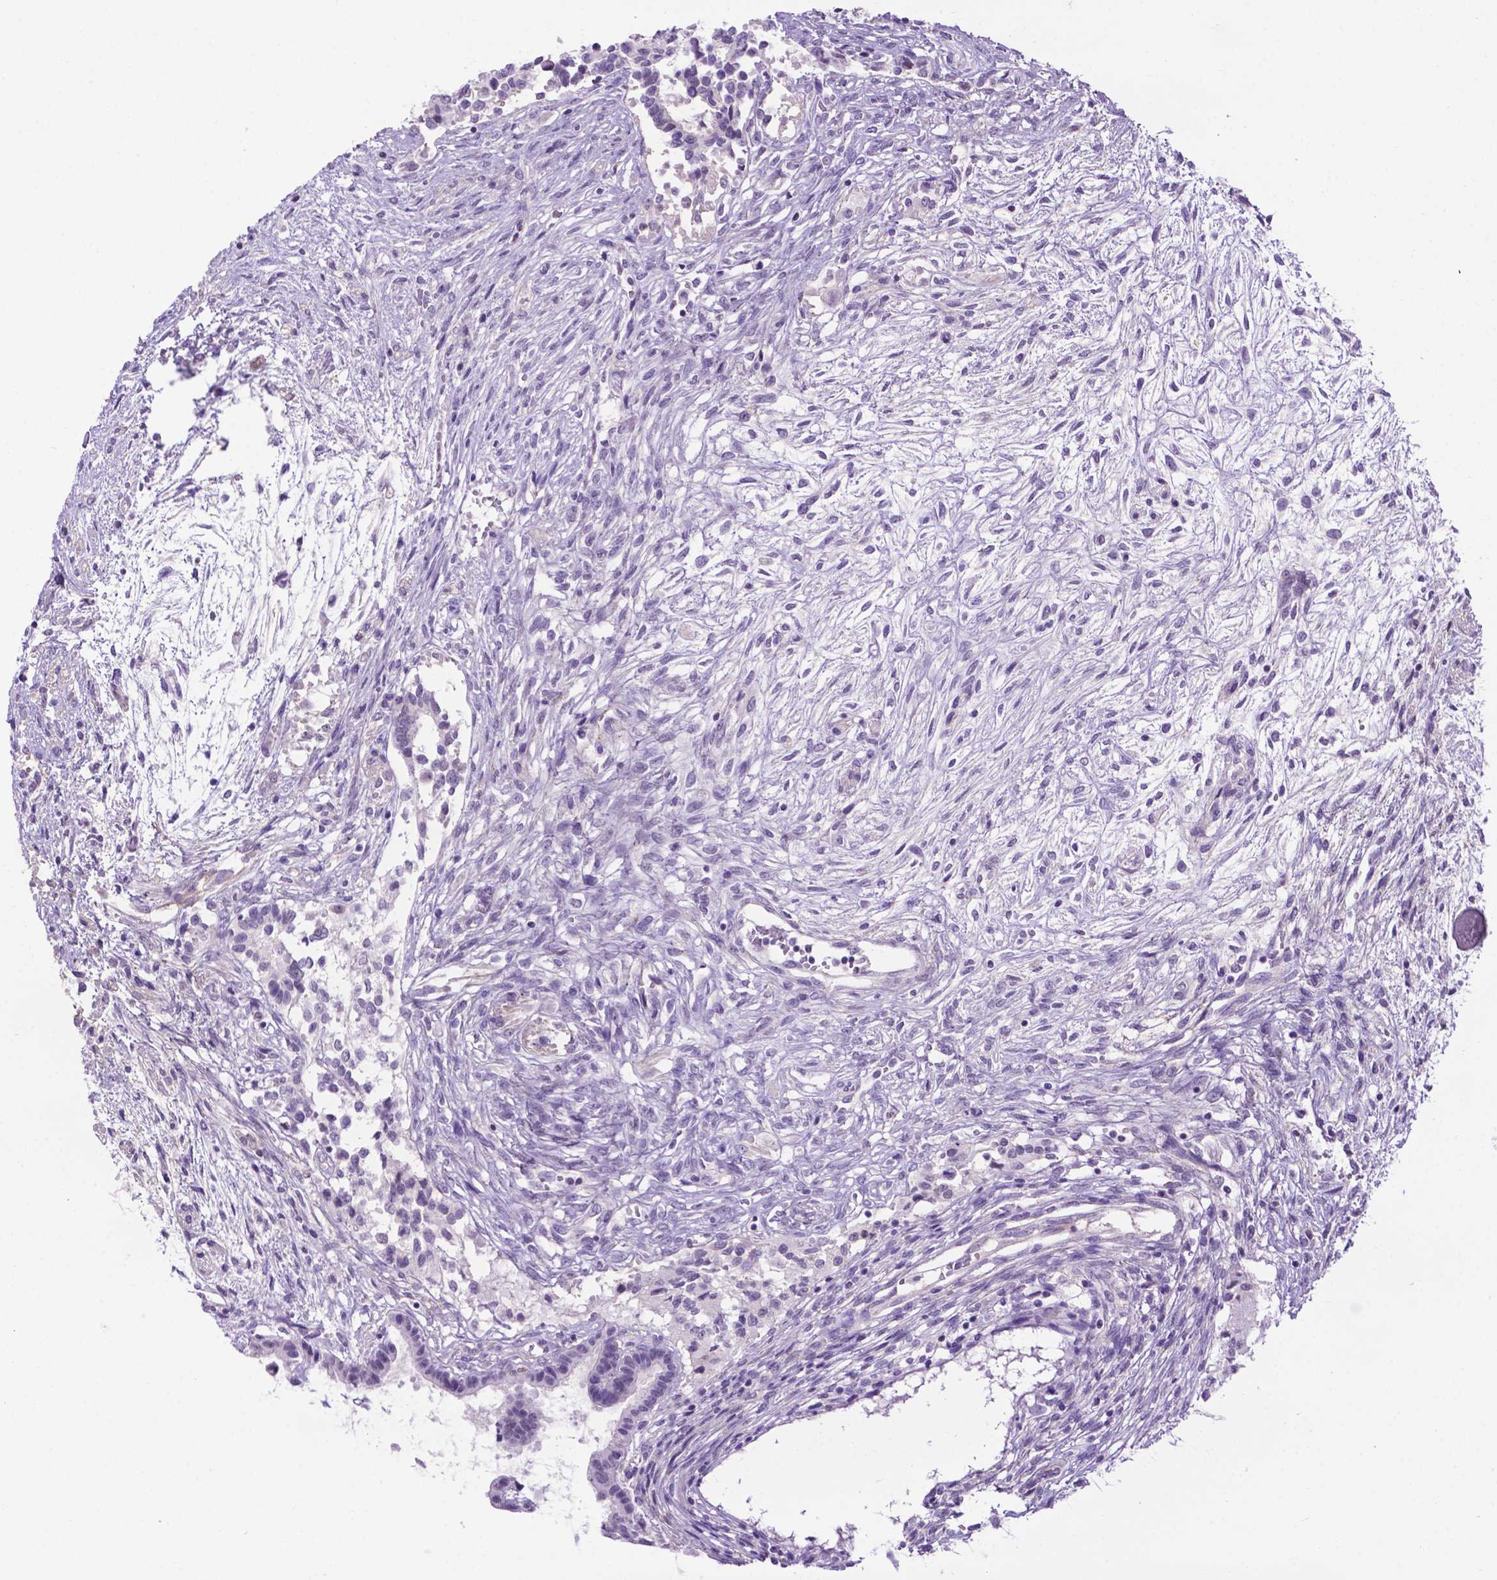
{"staining": {"intensity": "negative", "quantity": "none", "location": "none"}, "tissue": "testis cancer", "cell_type": "Tumor cells", "image_type": "cancer", "snomed": [{"axis": "morphology", "description": "Carcinoma, Embryonal, NOS"}, {"axis": "topography", "description": "Testis"}], "caption": "Immunohistochemistry (IHC) image of human testis cancer stained for a protein (brown), which shows no positivity in tumor cells. (DAB (3,3'-diaminobenzidine) IHC visualized using brightfield microscopy, high magnification).", "gene": "TACSTD2", "patient": {"sex": "male", "age": 37}}